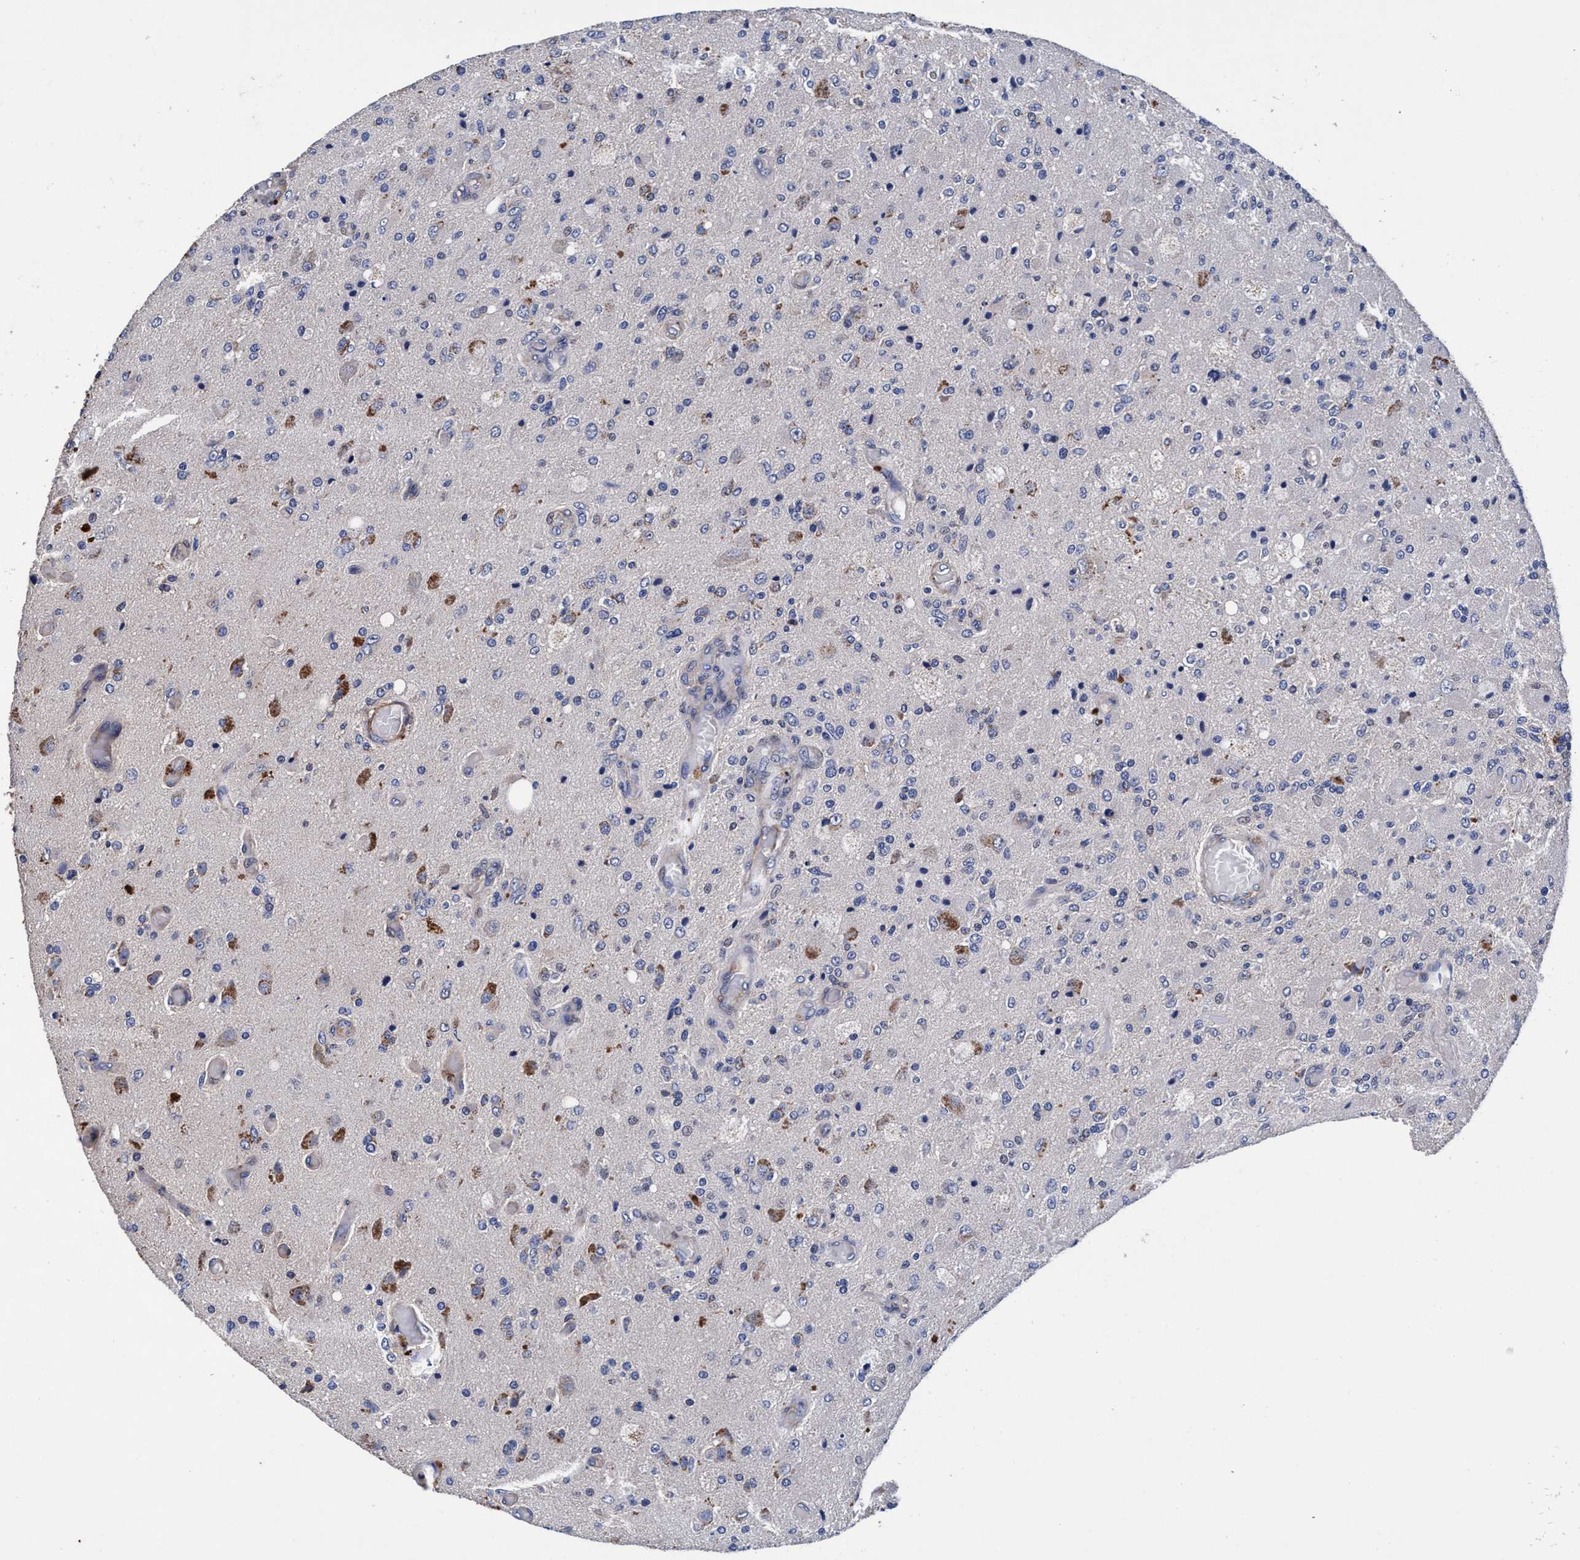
{"staining": {"intensity": "negative", "quantity": "none", "location": "none"}, "tissue": "glioma", "cell_type": "Tumor cells", "image_type": "cancer", "snomed": [{"axis": "morphology", "description": "Normal tissue, NOS"}, {"axis": "morphology", "description": "Glioma, malignant, High grade"}, {"axis": "topography", "description": "Cerebral cortex"}], "caption": "This is an immunohistochemistry (IHC) image of human malignant glioma (high-grade). There is no staining in tumor cells.", "gene": "RNF208", "patient": {"sex": "male", "age": 77}}